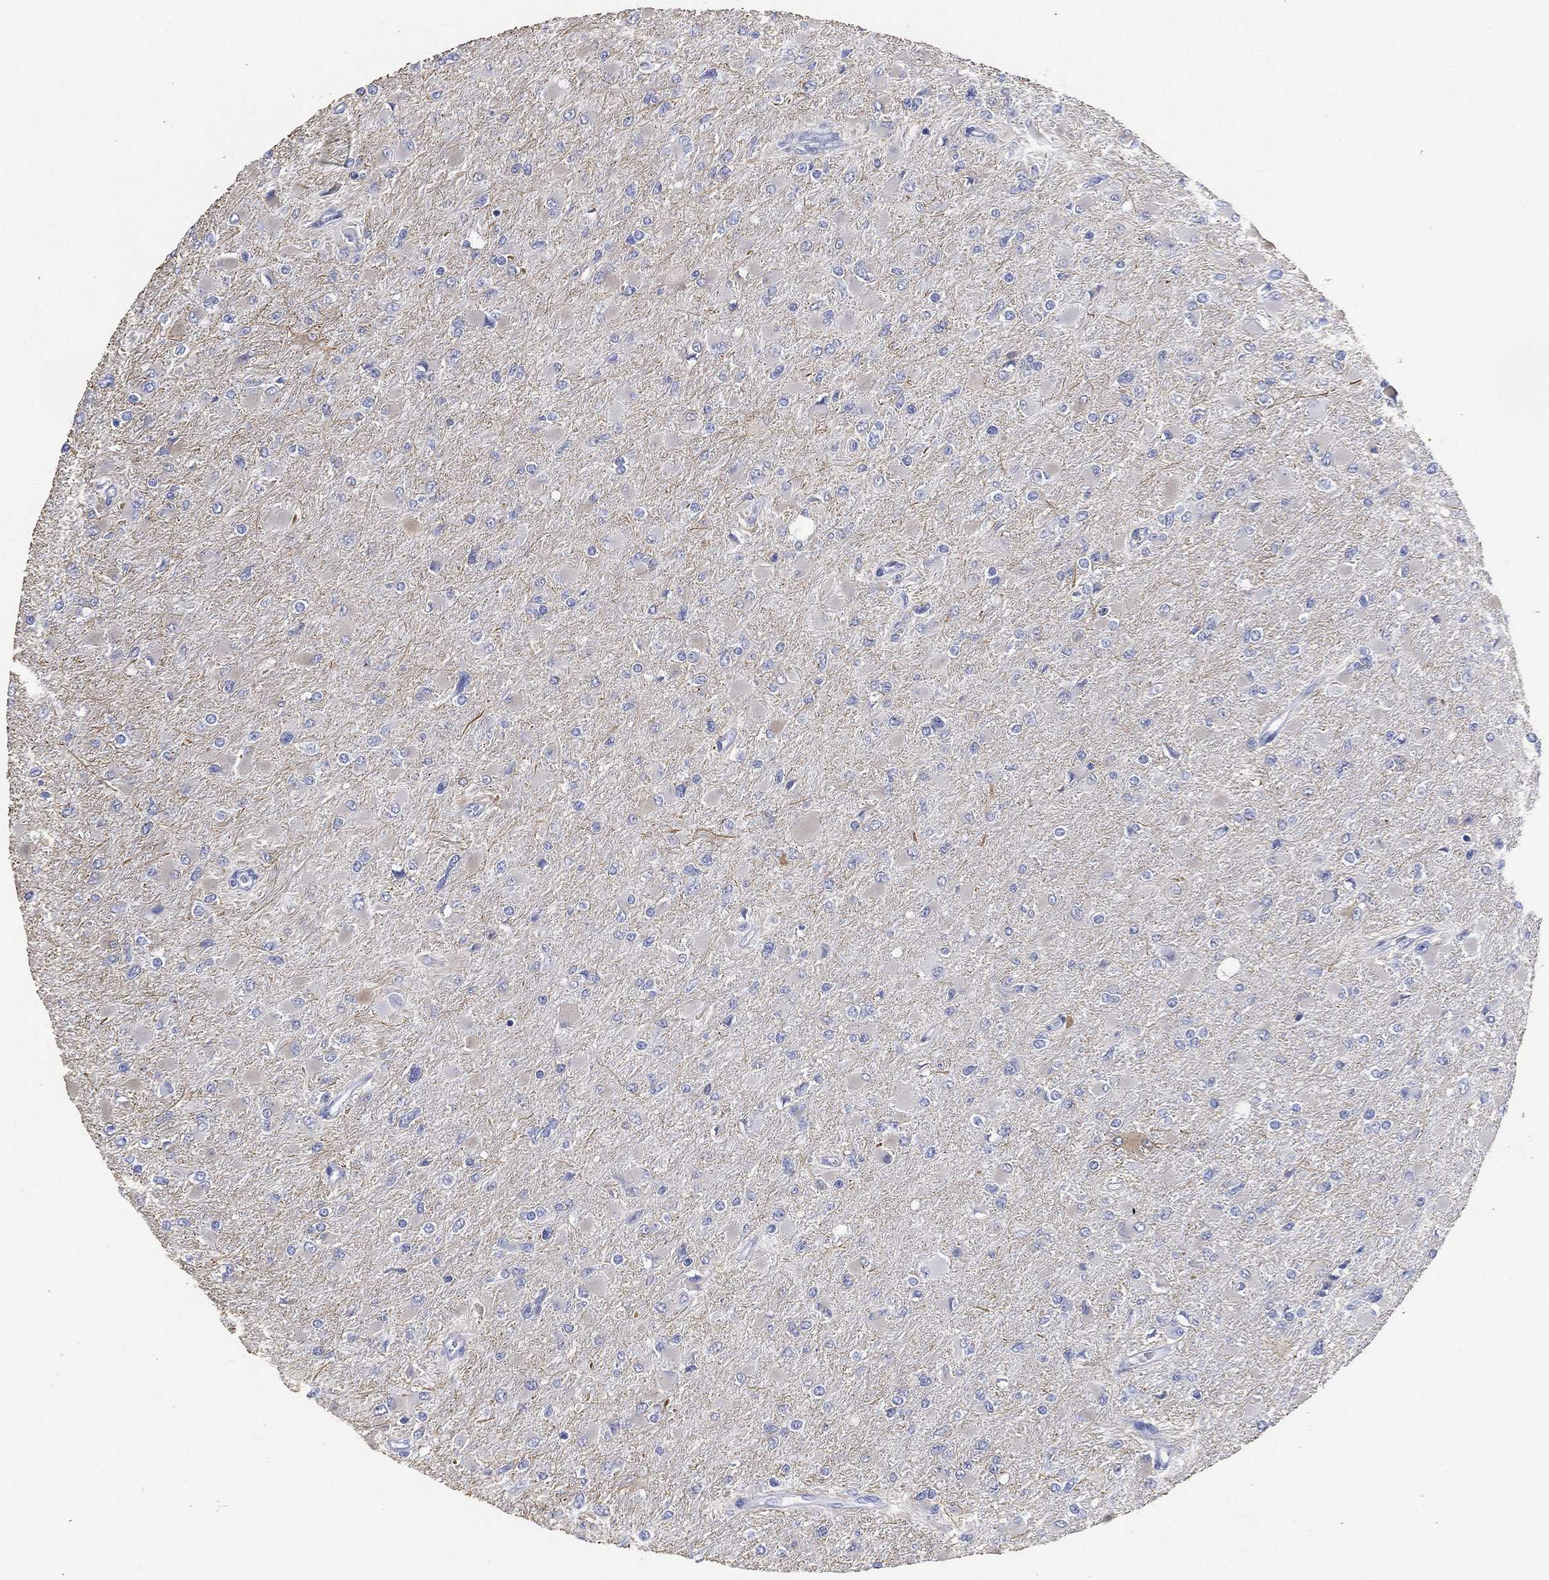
{"staining": {"intensity": "negative", "quantity": "none", "location": "none"}, "tissue": "glioma", "cell_type": "Tumor cells", "image_type": "cancer", "snomed": [{"axis": "morphology", "description": "Glioma, malignant, High grade"}, {"axis": "topography", "description": "Cerebral cortex"}], "caption": "High magnification brightfield microscopy of glioma stained with DAB (brown) and counterstained with hematoxylin (blue): tumor cells show no significant staining.", "gene": "FMO1", "patient": {"sex": "female", "age": 36}}